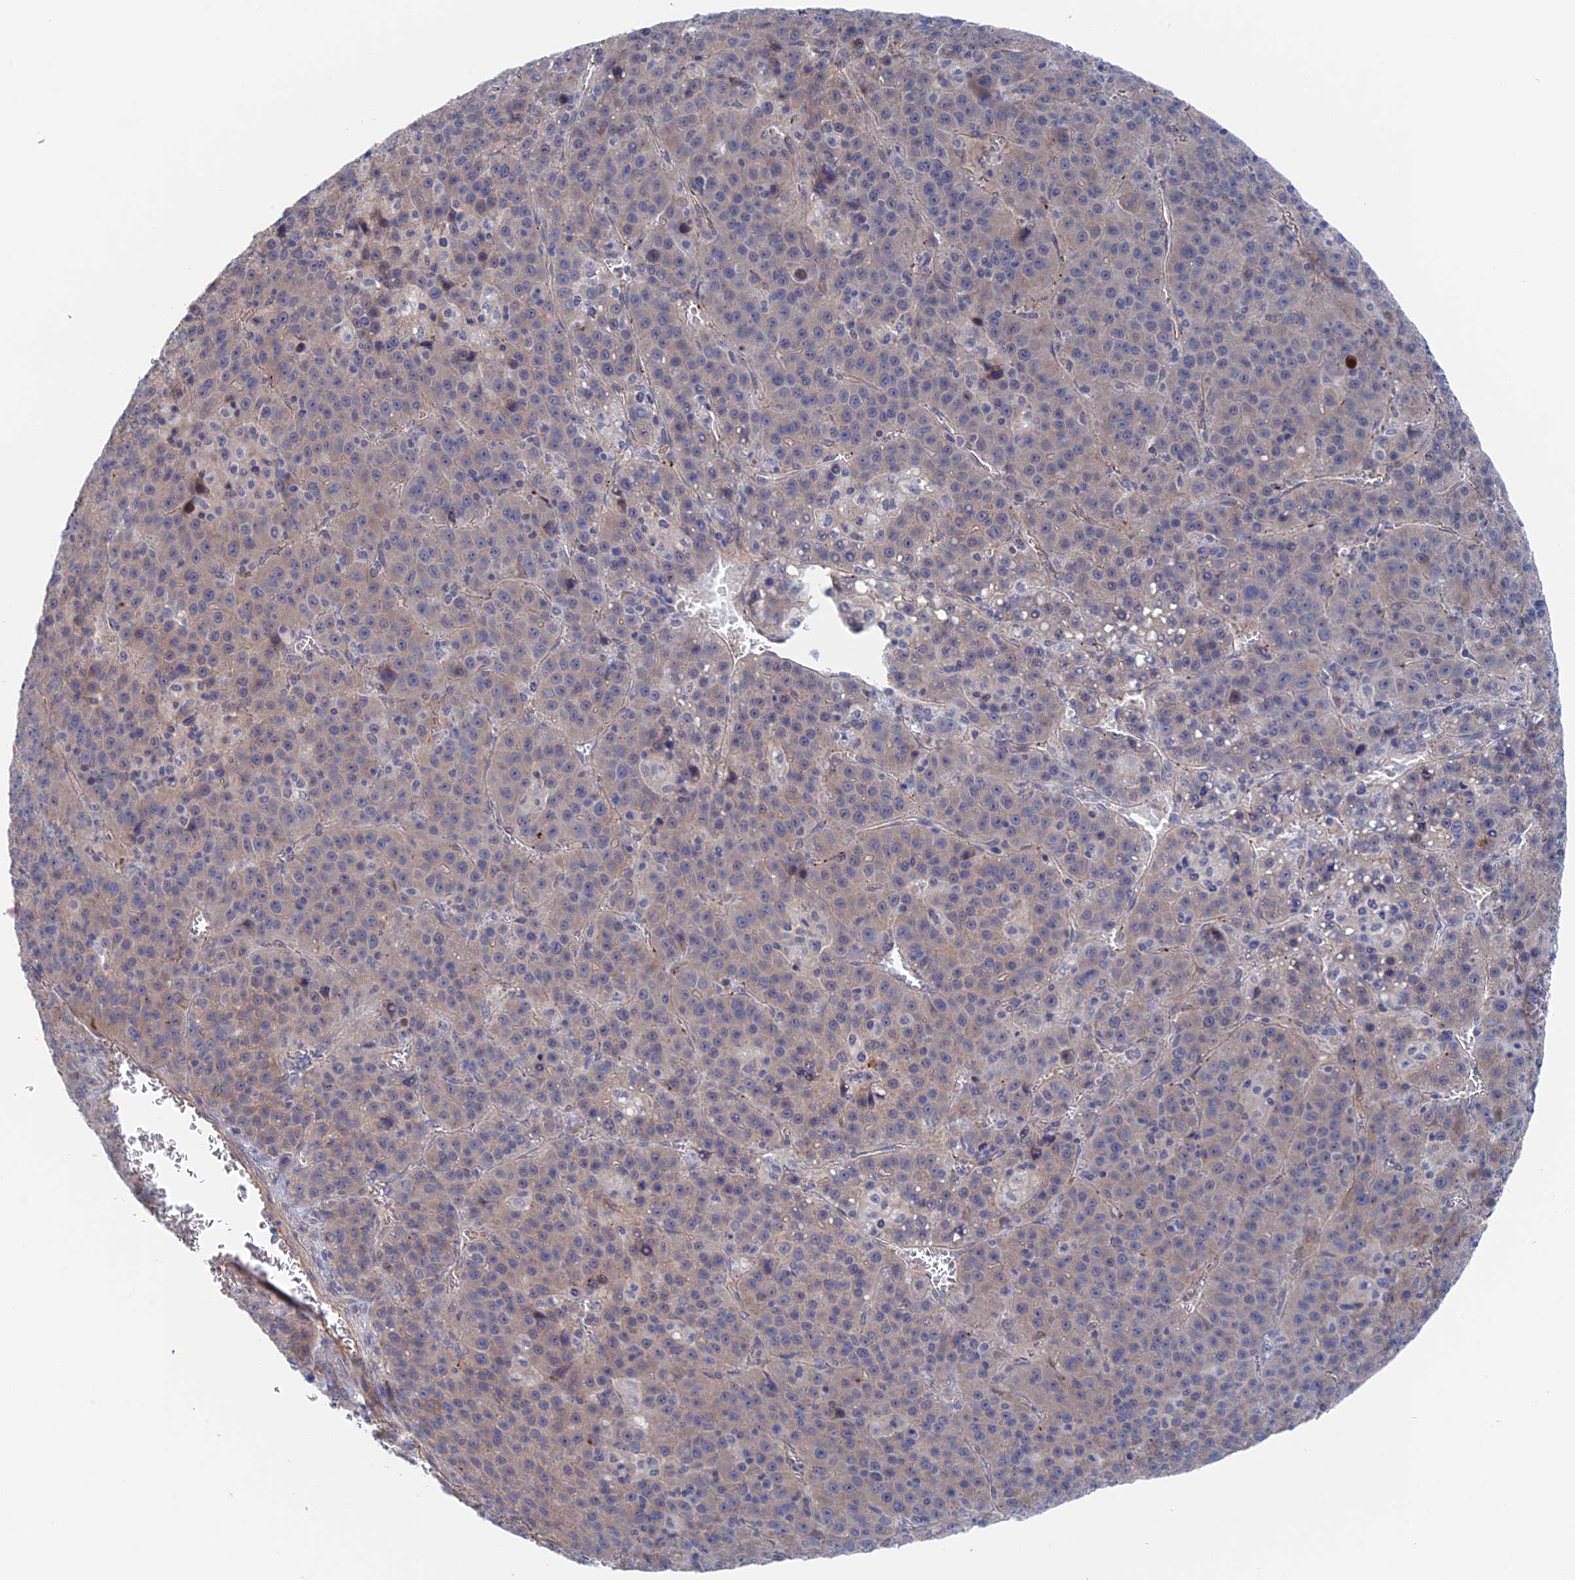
{"staining": {"intensity": "weak", "quantity": "<25%", "location": "cytoplasmic/membranous"}, "tissue": "liver cancer", "cell_type": "Tumor cells", "image_type": "cancer", "snomed": [{"axis": "morphology", "description": "Carcinoma, Hepatocellular, NOS"}, {"axis": "topography", "description": "Liver"}], "caption": "A high-resolution photomicrograph shows immunohistochemistry (IHC) staining of liver hepatocellular carcinoma, which reveals no significant positivity in tumor cells.", "gene": "MTHFSD", "patient": {"sex": "female", "age": 53}}